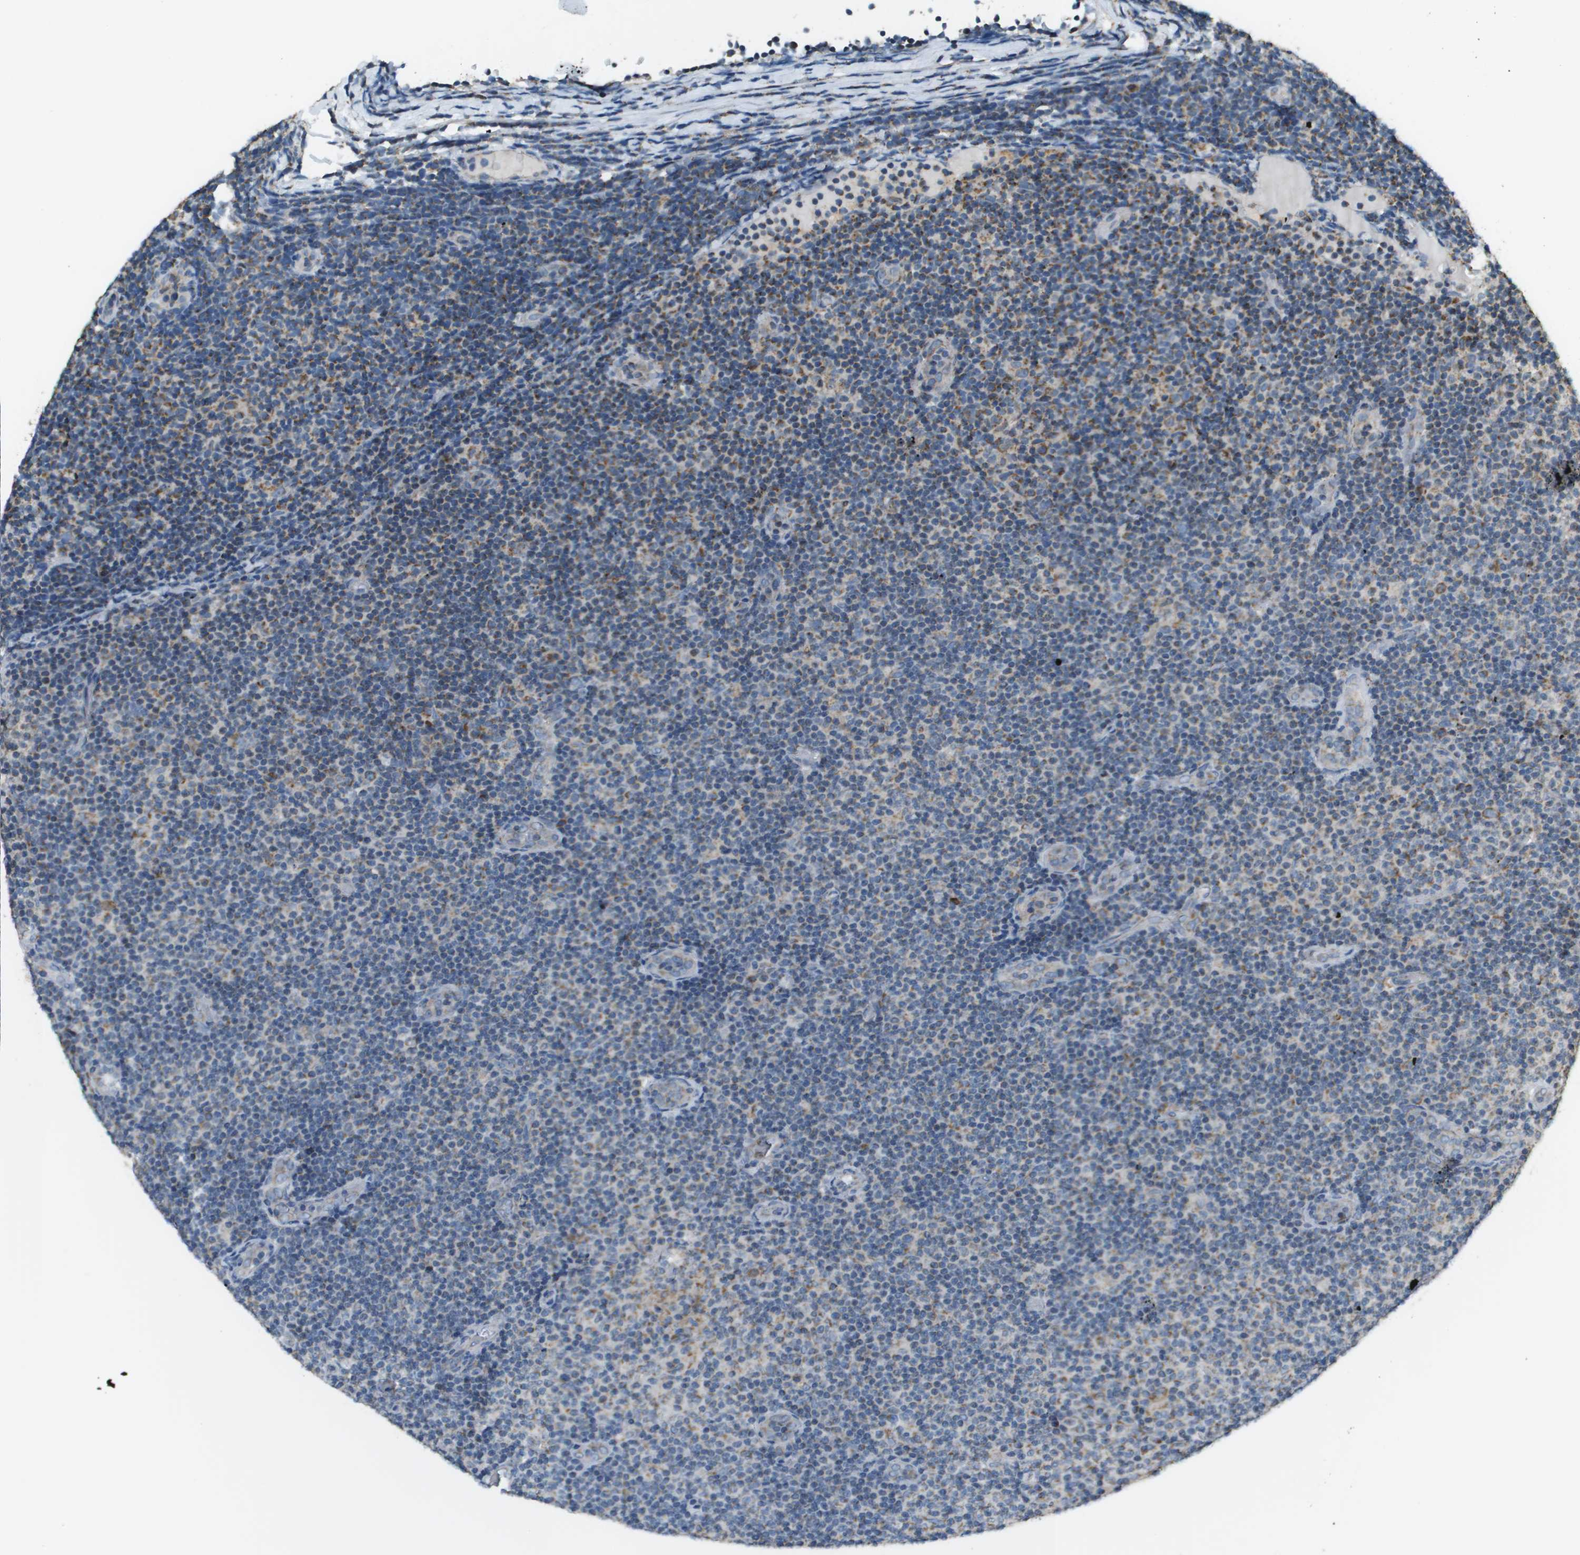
{"staining": {"intensity": "moderate", "quantity": "<25%", "location": "cytoplasmic/membranous"}, "tissue": "lymphoma", "cell_type": "Tumor cells", "image_type": "cancer", "snomed": [{"axis": "morphology", "description": "Malignant lymphoma, non-Hodgkin's type, Low grade"}, {"axis": "topography", "description": "Lymph node"}], "caption": "Immunohistochemical staining of low-grade malignant lymphoma, non-Hodgkin's type exhibits moderate cytoplasmic/membranous protein expression in about <25% of tumor cells. Immunohistochemistry (ihc) stains the protein in brown and the nuclei are stained blue.", "gene": "FH", "patient": {"sex": "male", "age": 83}}